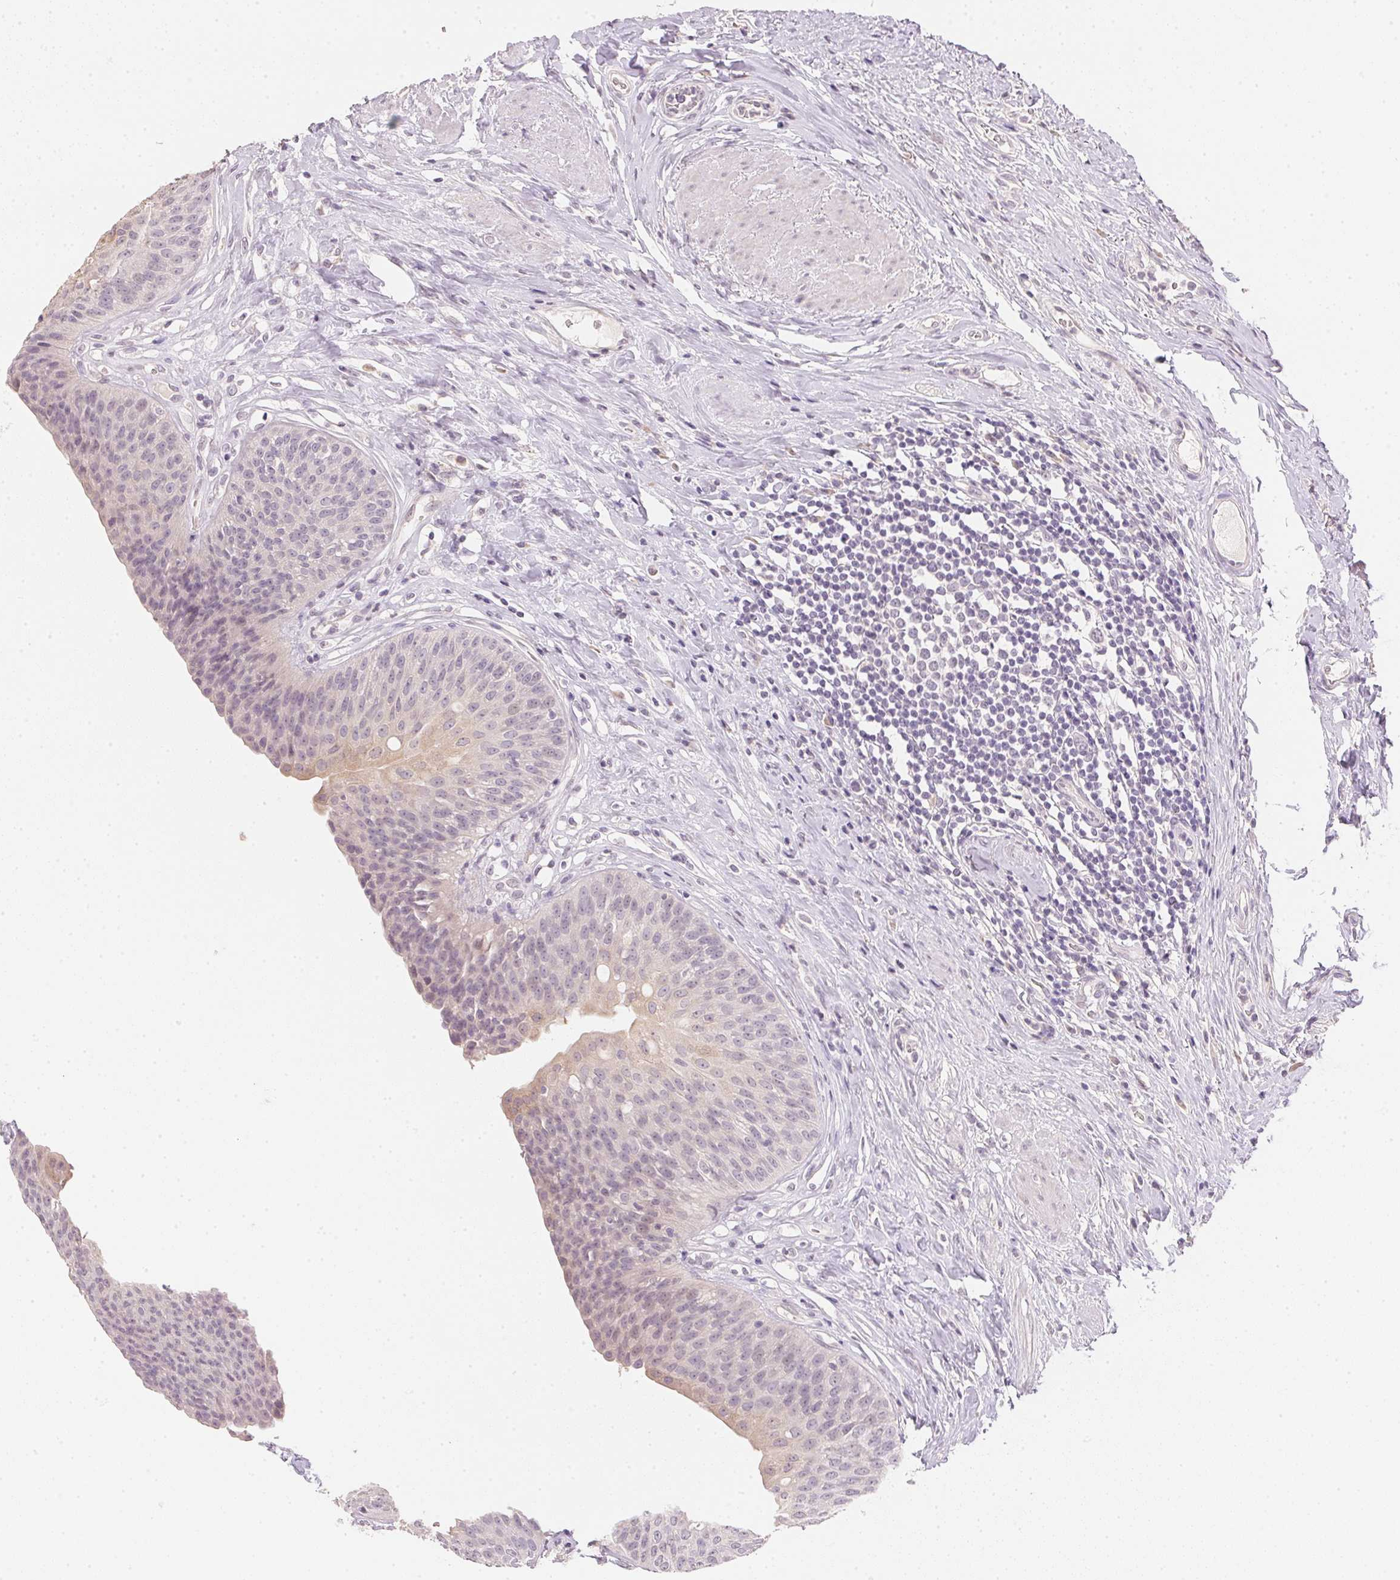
{"staining": {"intensity": "weak", "quantity": "<25%", "location": "cytoplasmic/membranous"}, "tissue": "urinary bladder", "cell_type": "Urothelial cells", "image_type": "normal", "snomed": [{"axis": "morphology", "description": "Normal tissue, NOS"}, {"axis": "topography", "description": "Urinary bladder"}], "caption": "An image of human urinary bladder is negative for staining in urothelial cells. (Brightfield microscopy of DAB immunohistochemistry at high magnification).", "gene": "DHCR24", "patient": {"sex": "female", "age": 56}}